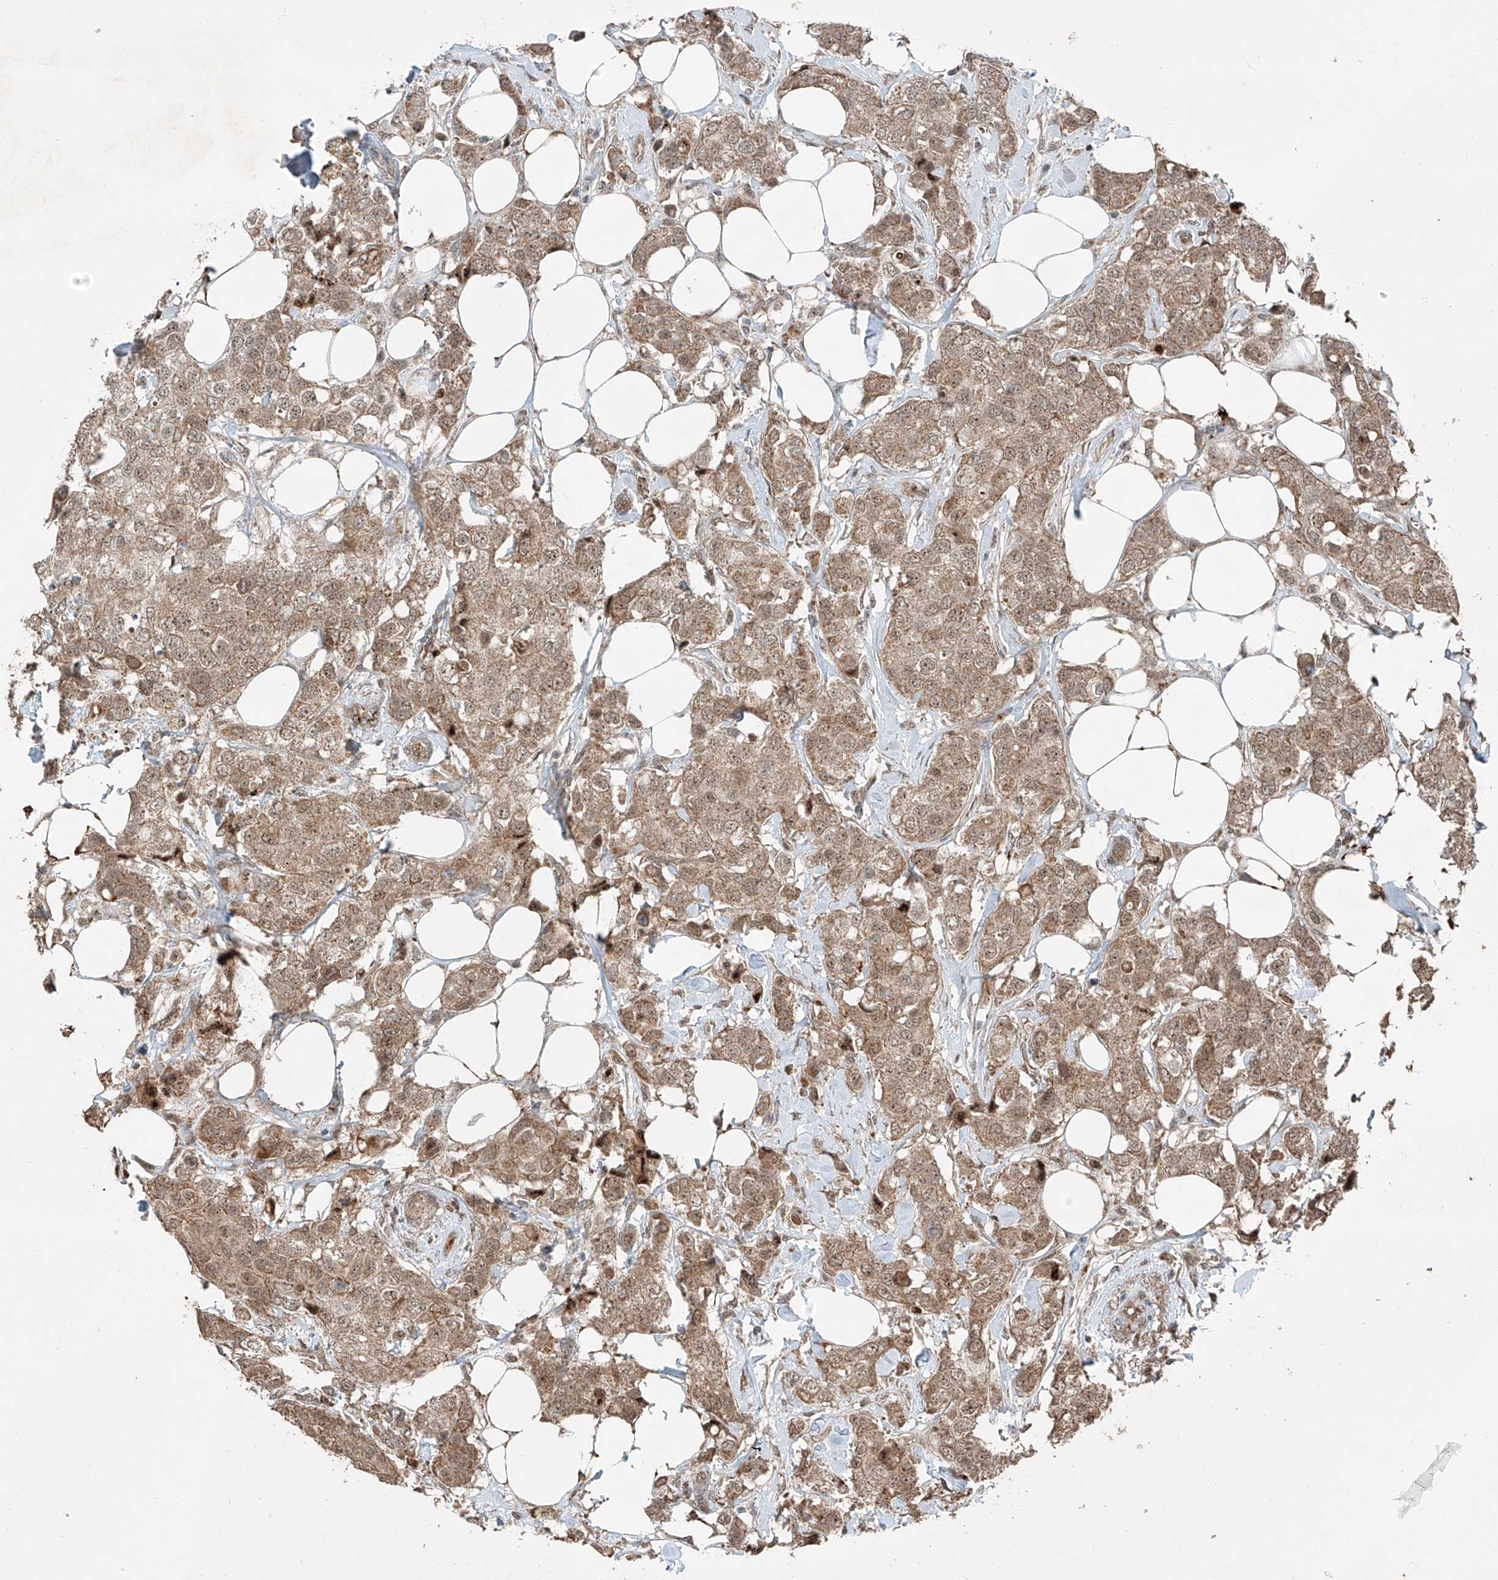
{"staining": {"intensity": "moderate", "quantity": ">75%", "location": "cytoplasmic/membranous"}, "tissue": "breast cancer", "cell_type": "Tumor cells", "image_type": "cancer", "snomed": [{"axis": "morphology", "description": "Duct carcinoma"}, {"axis": "topography", "description": "Breast"}], "caption": "This micrograph exhibits IHC staining of breast cancer (infiltrating ductal carcinoma), with medium moderate cytoplasmic/membranous staining in about >75% of tumor cells.", "gene": "ZNF620", "patient": {"sex": "female", "age": 80}}